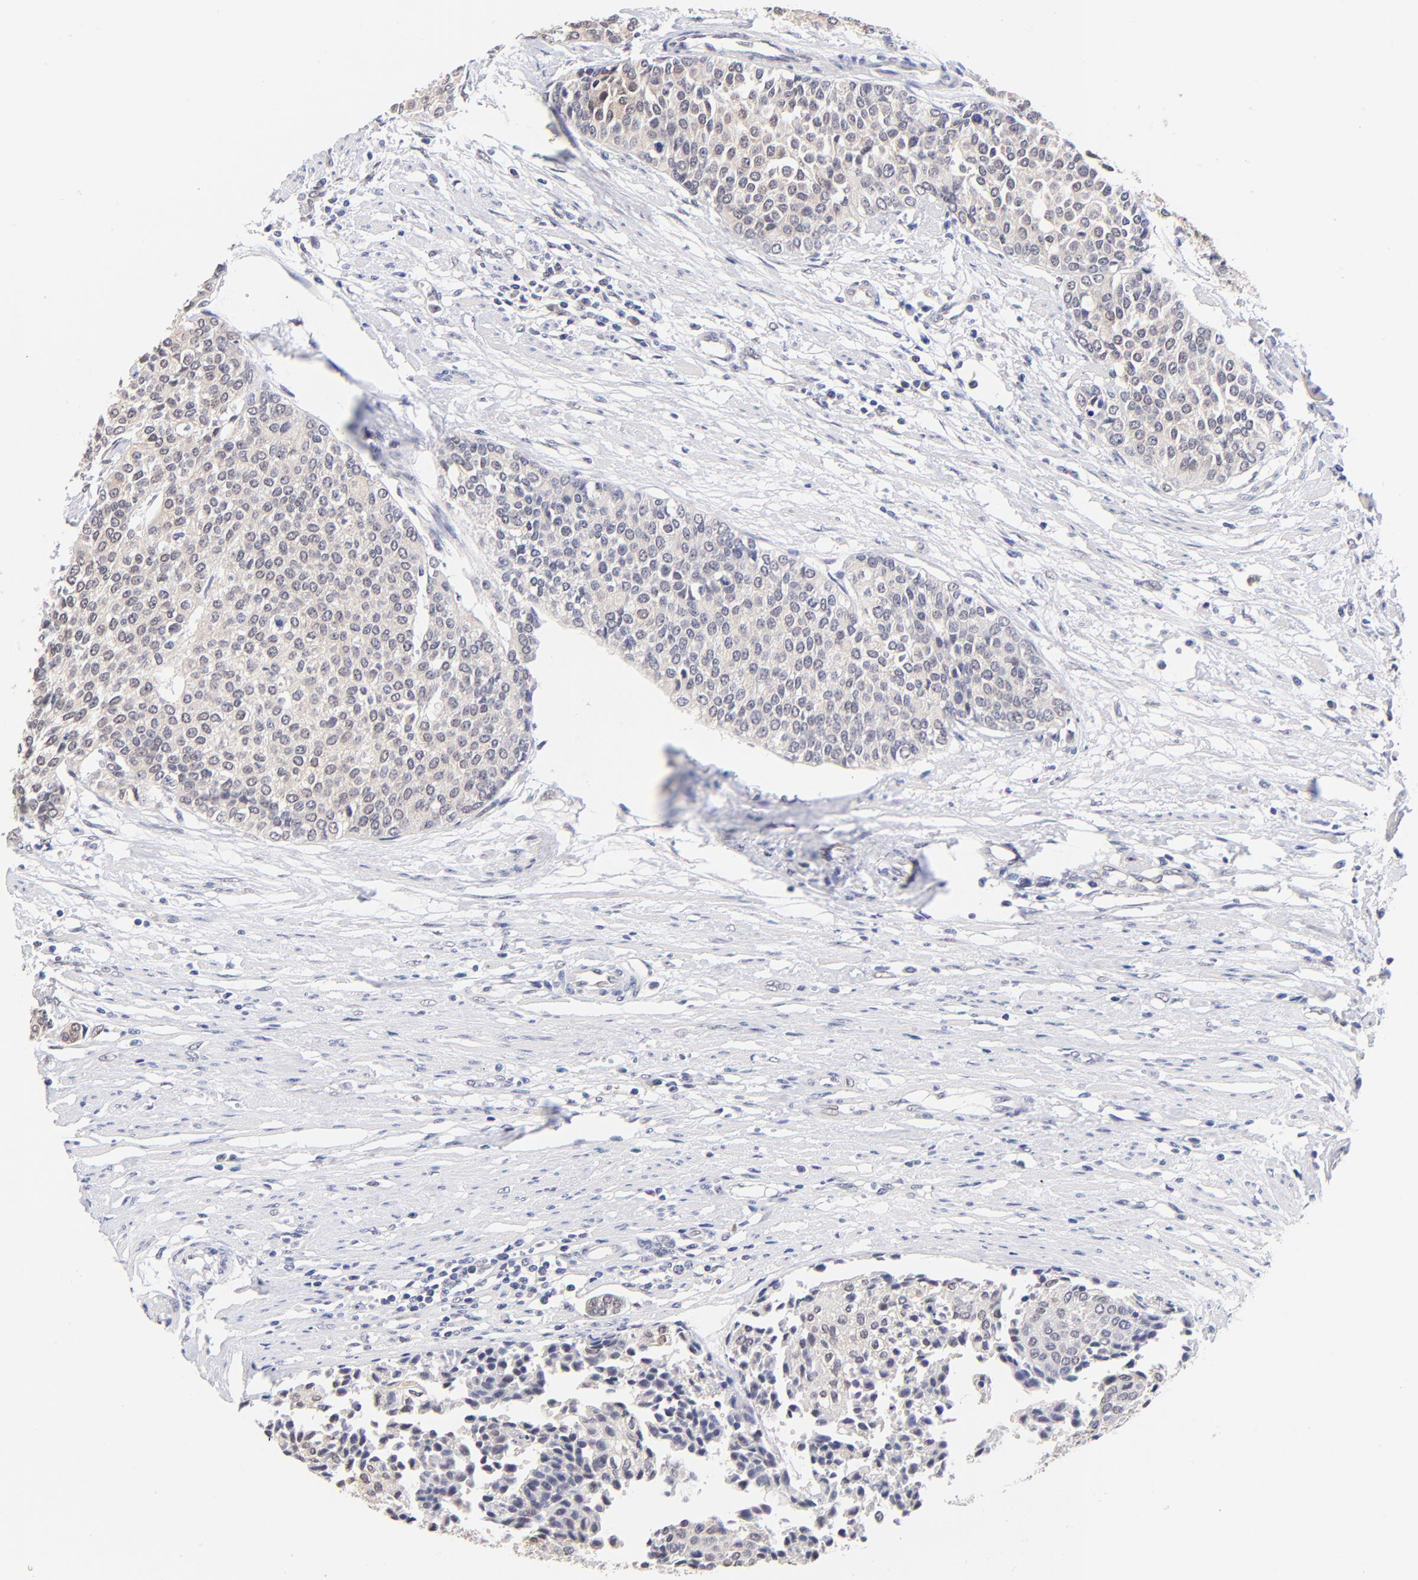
{"staining": {"intensity": "negative", "quantity": "none", "location": "none"}, "tissue": "urothelial cancer", "cell_type": "Tumor cells", "image_type": "cancer", "snomed": [{"axis": "morphology", "description": "Urothelial carcinoma, Low grade"}, {"axis": "topography", "description": "Urinary bladder"}], "caption": "This is a micrograph of immunohistochemistry staining of urothelial carcinoma (low-grade), which shows no expression in tumor cells. Brightfield microscopy of immunohistochemistry (IHC) stained with DAB (3,3'-diaminobenzidine) (brown) and hematoxylin (blue), captured at high magnification.", "gene": "TXNL1", "patient": {"sex": "female", "age": 73}}